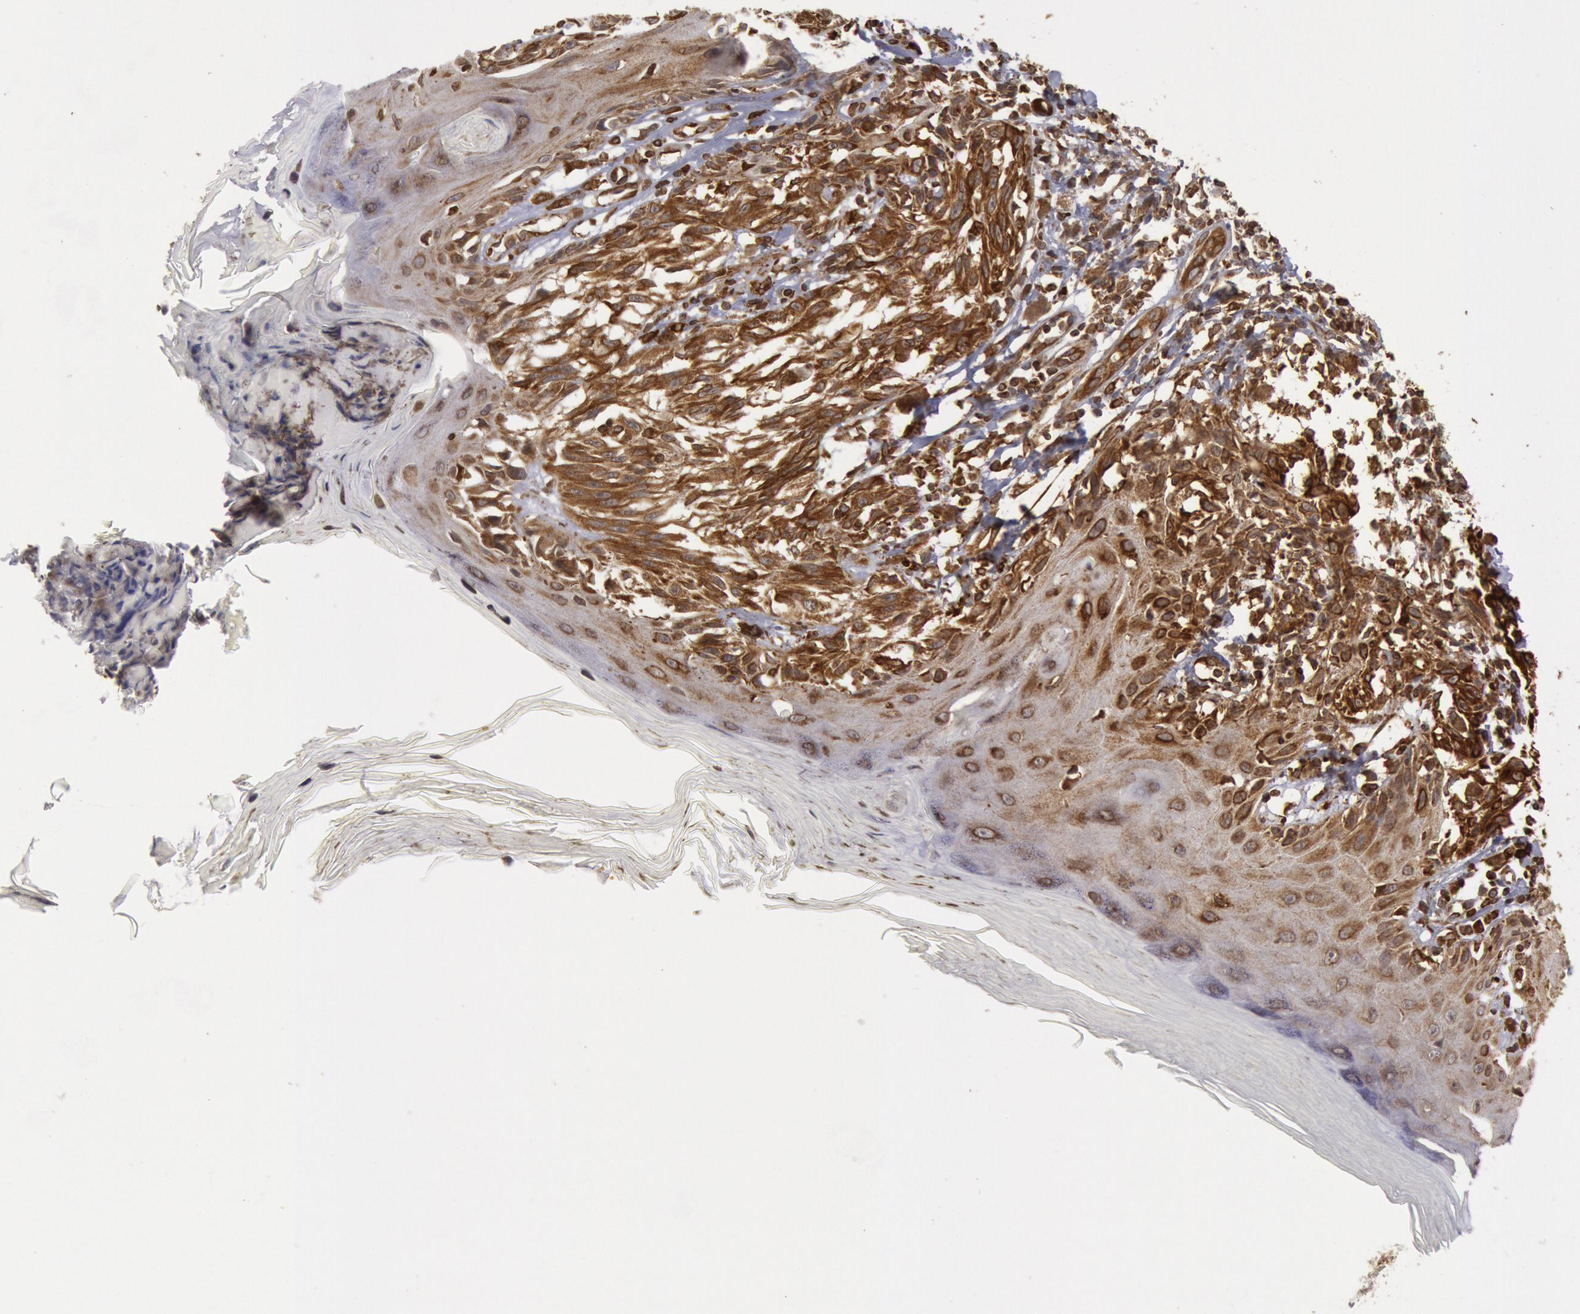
{"staining": {"intensity": "strong", "quantity": ">75%", "location": "cytoplasmic/membranous"}, "tissue": "melanoma", "cell_type": "Tumor cells", "image_type": "cancer", "snomed": [{"axis": "morphology", "description": "Malignant melanoma, NOS"}, {"axis": "topography", "description": "Skin"}], "caption": "Brown immunohistochemical staining in melanoma demonstrates strong cytoplasmic/membranous positivity in about >75% of tumor cells.", "gene": "TAP2", "patient": {"sex": "female", "age": 77}}